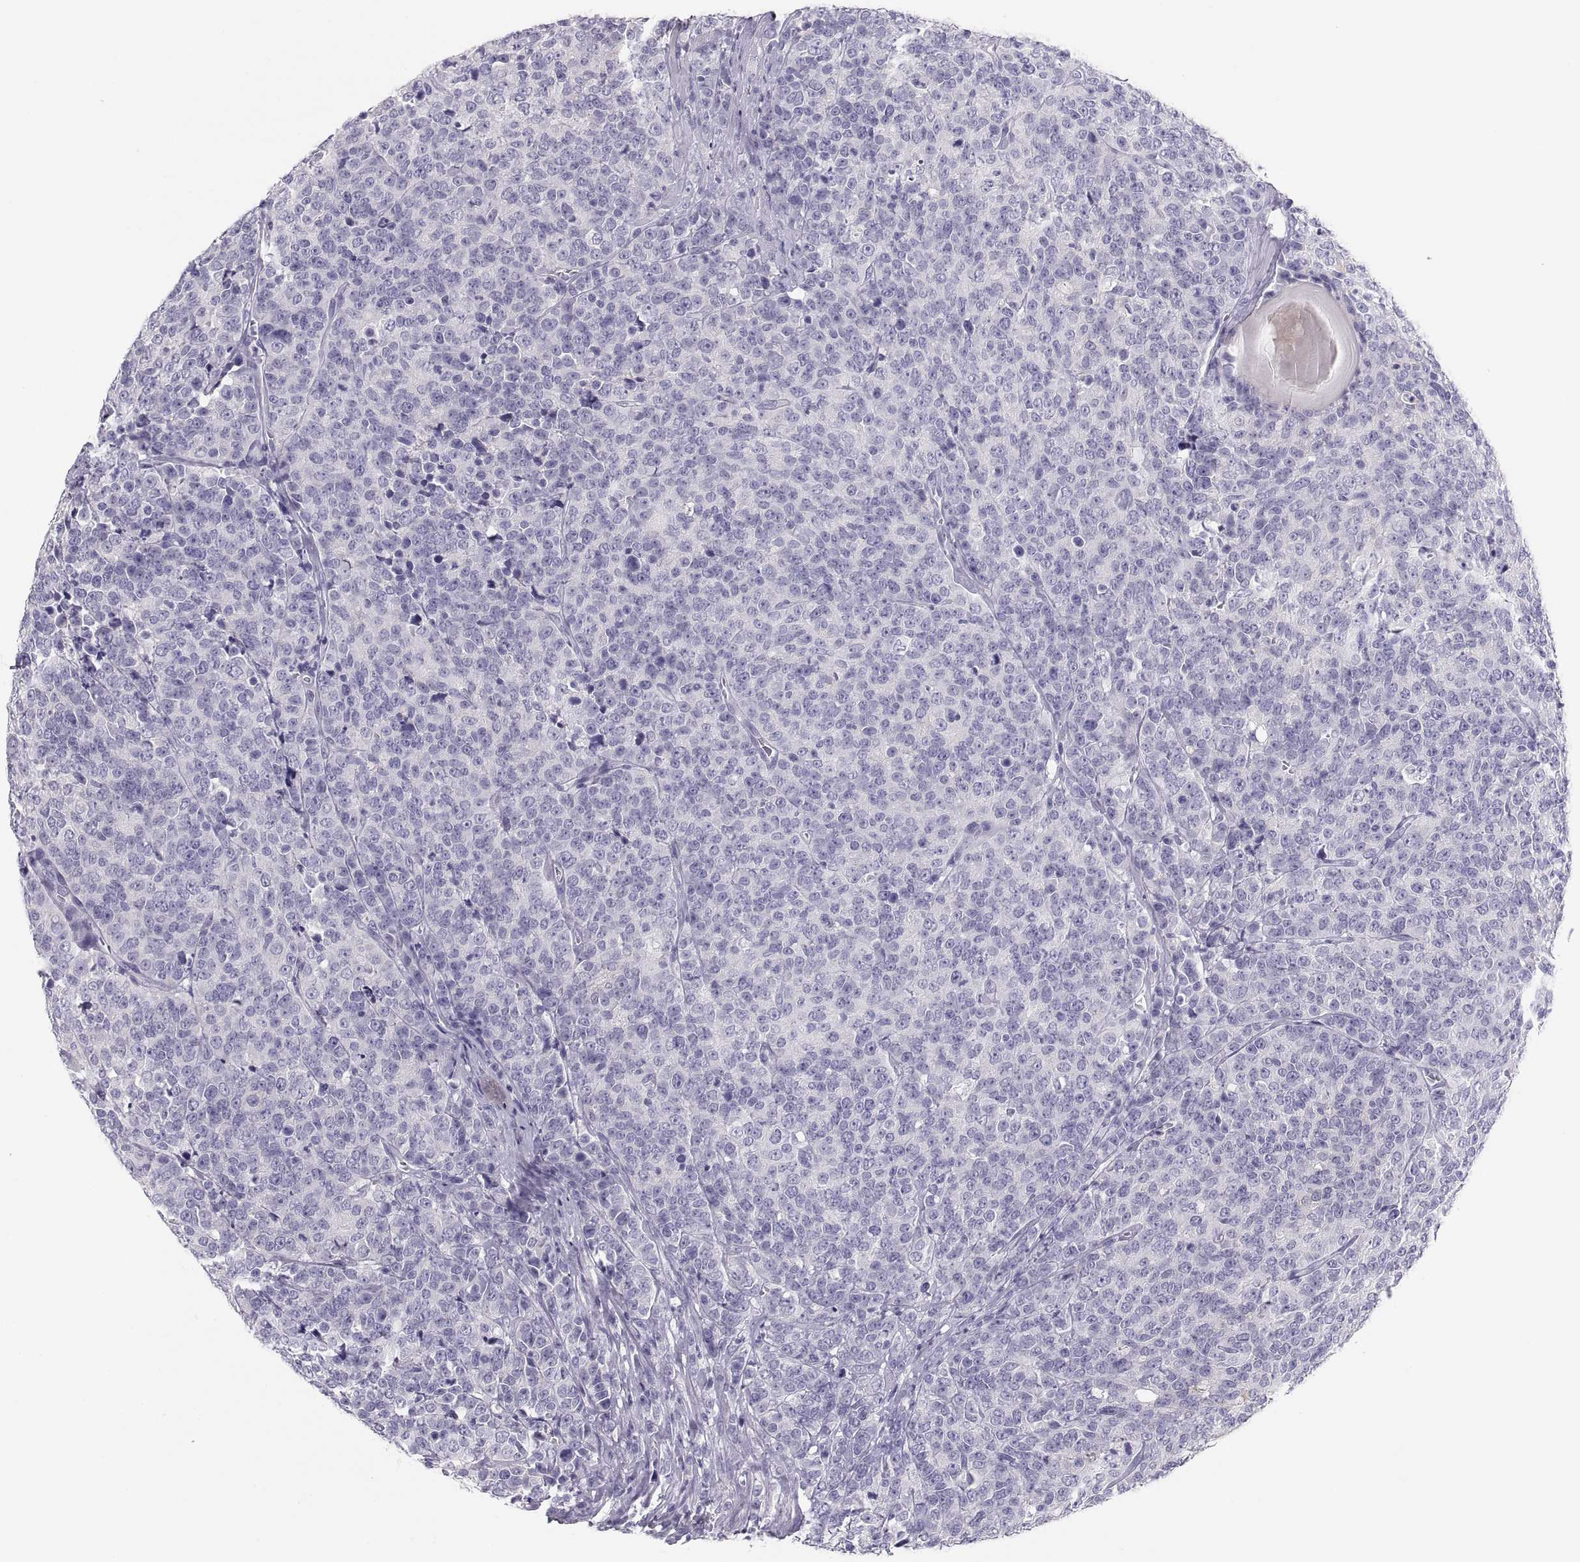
{"staining": {"intensity": "negative", "quantity": "none", "location": "none"}, "tissue": "prostate cancer", "cell_type": "Tumor cells", "image_type": "cancer", "snomed": [{"axis": "morphology", "description": "Adenocarcinoma, NOS"}, {"axis": "topography", "description": "Prostate"}], "caption": "Protein analysis of prostate cancer reveals no significant expression in tumor cells. (Stains: DAB IHC with hematoxylin counter stain, Microscopy: brightfield microscopy at high magnification).", "gene": "MAGEB2", "patient": {"sex": "male", "age": 67}}